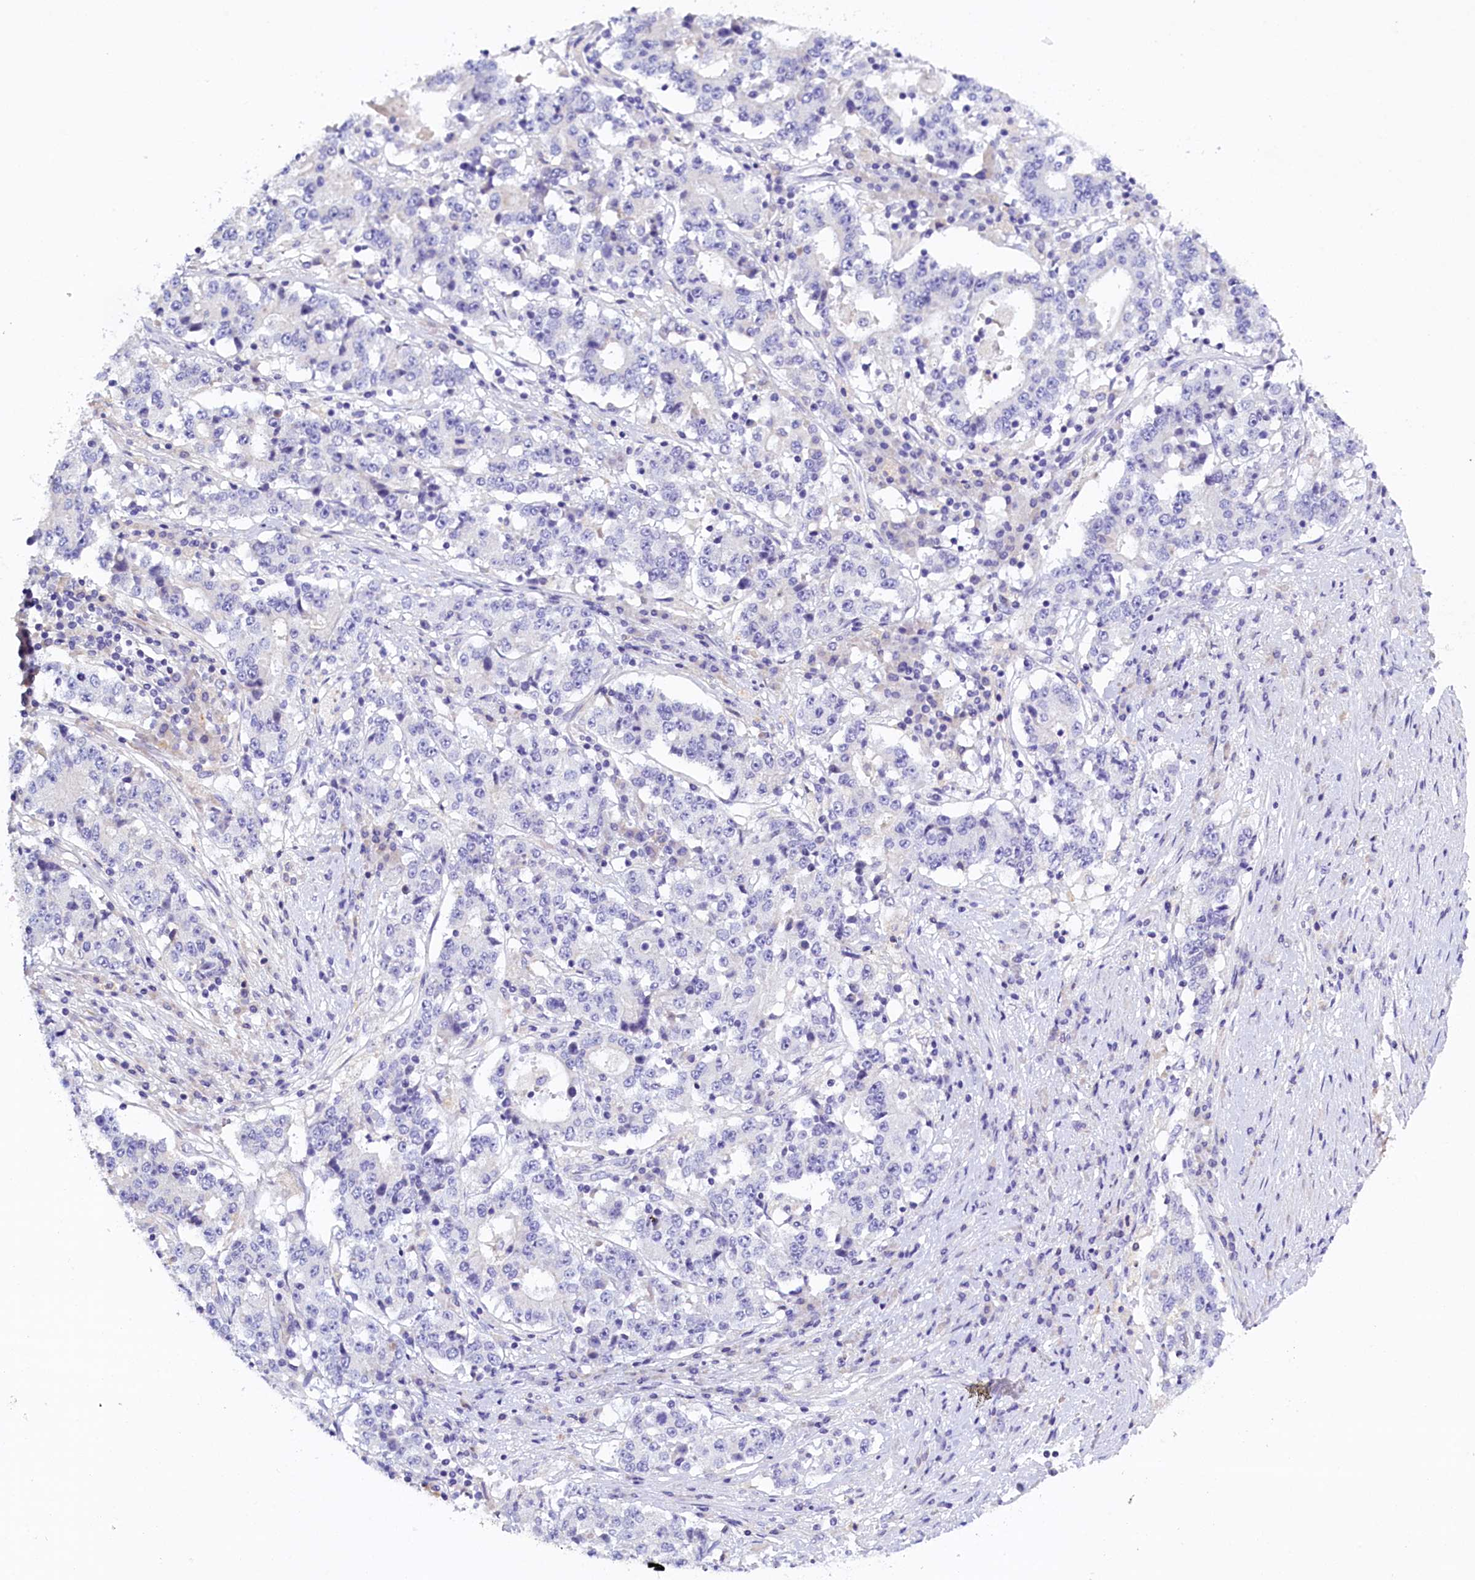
{"staining": {"intensity": "negative", "quantity": "none", "location": "none"}, "tissue": "stomach cancer", "cell_type": "Tumor cells", "image_type": "cancer", "snomed": [{"axis": "morphology", "description": "Adenocarcinoma, NOS"}, {"axis": "topography", "description": "Stomach"}], "caption": "This is a micrograph of immunohistochemistry (IHC) staining of stomach cancer (adenocarcinoma), which shows no staining in tumor cells.", "gene": "RTTN", "patient": {"sex": "male", "age": 59}}